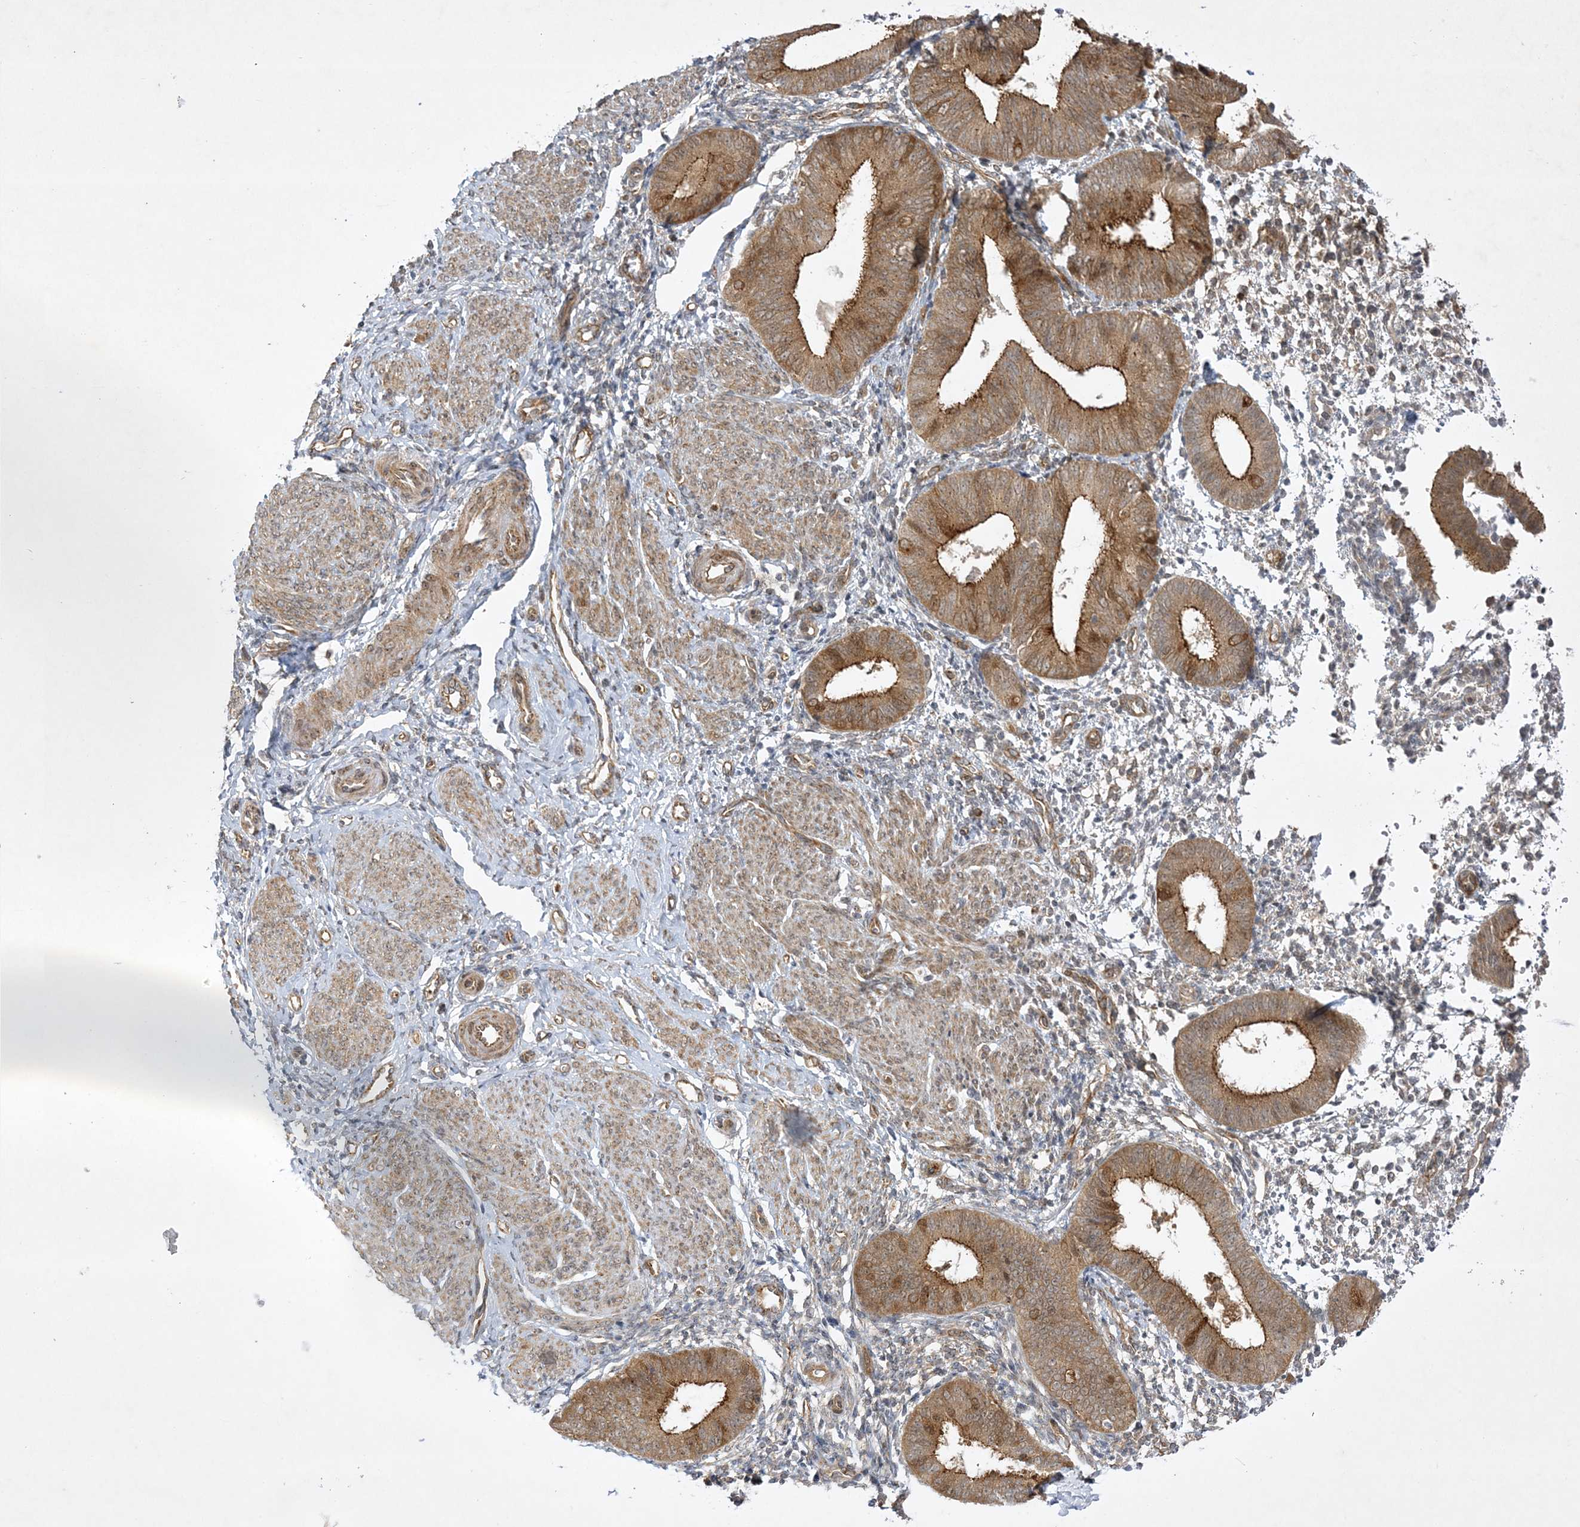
{"staining": {"intensity": "moderate", "quantity": "<25%", "location": "nuclear"}, "tissue": "endometrium", "cell_type": "Cells in endometrial stroma", "image_type": "normal", "snomed": [{"axis": "morphology", "description": "Normal tissue, NOS"}, {"axis": "topography", "description": "Uterus"}, {"axis": "topography", "description": "Endometrium"}], "caption": "IHC photomicrograph of normal endometrium stained for a protein (brown), which exhibits low levels of moderate nuclear expression in approximately <25% of cells in endometrial stroma.", "gene": "NAF1", "patient": {"sex": "female", "age": 48}}